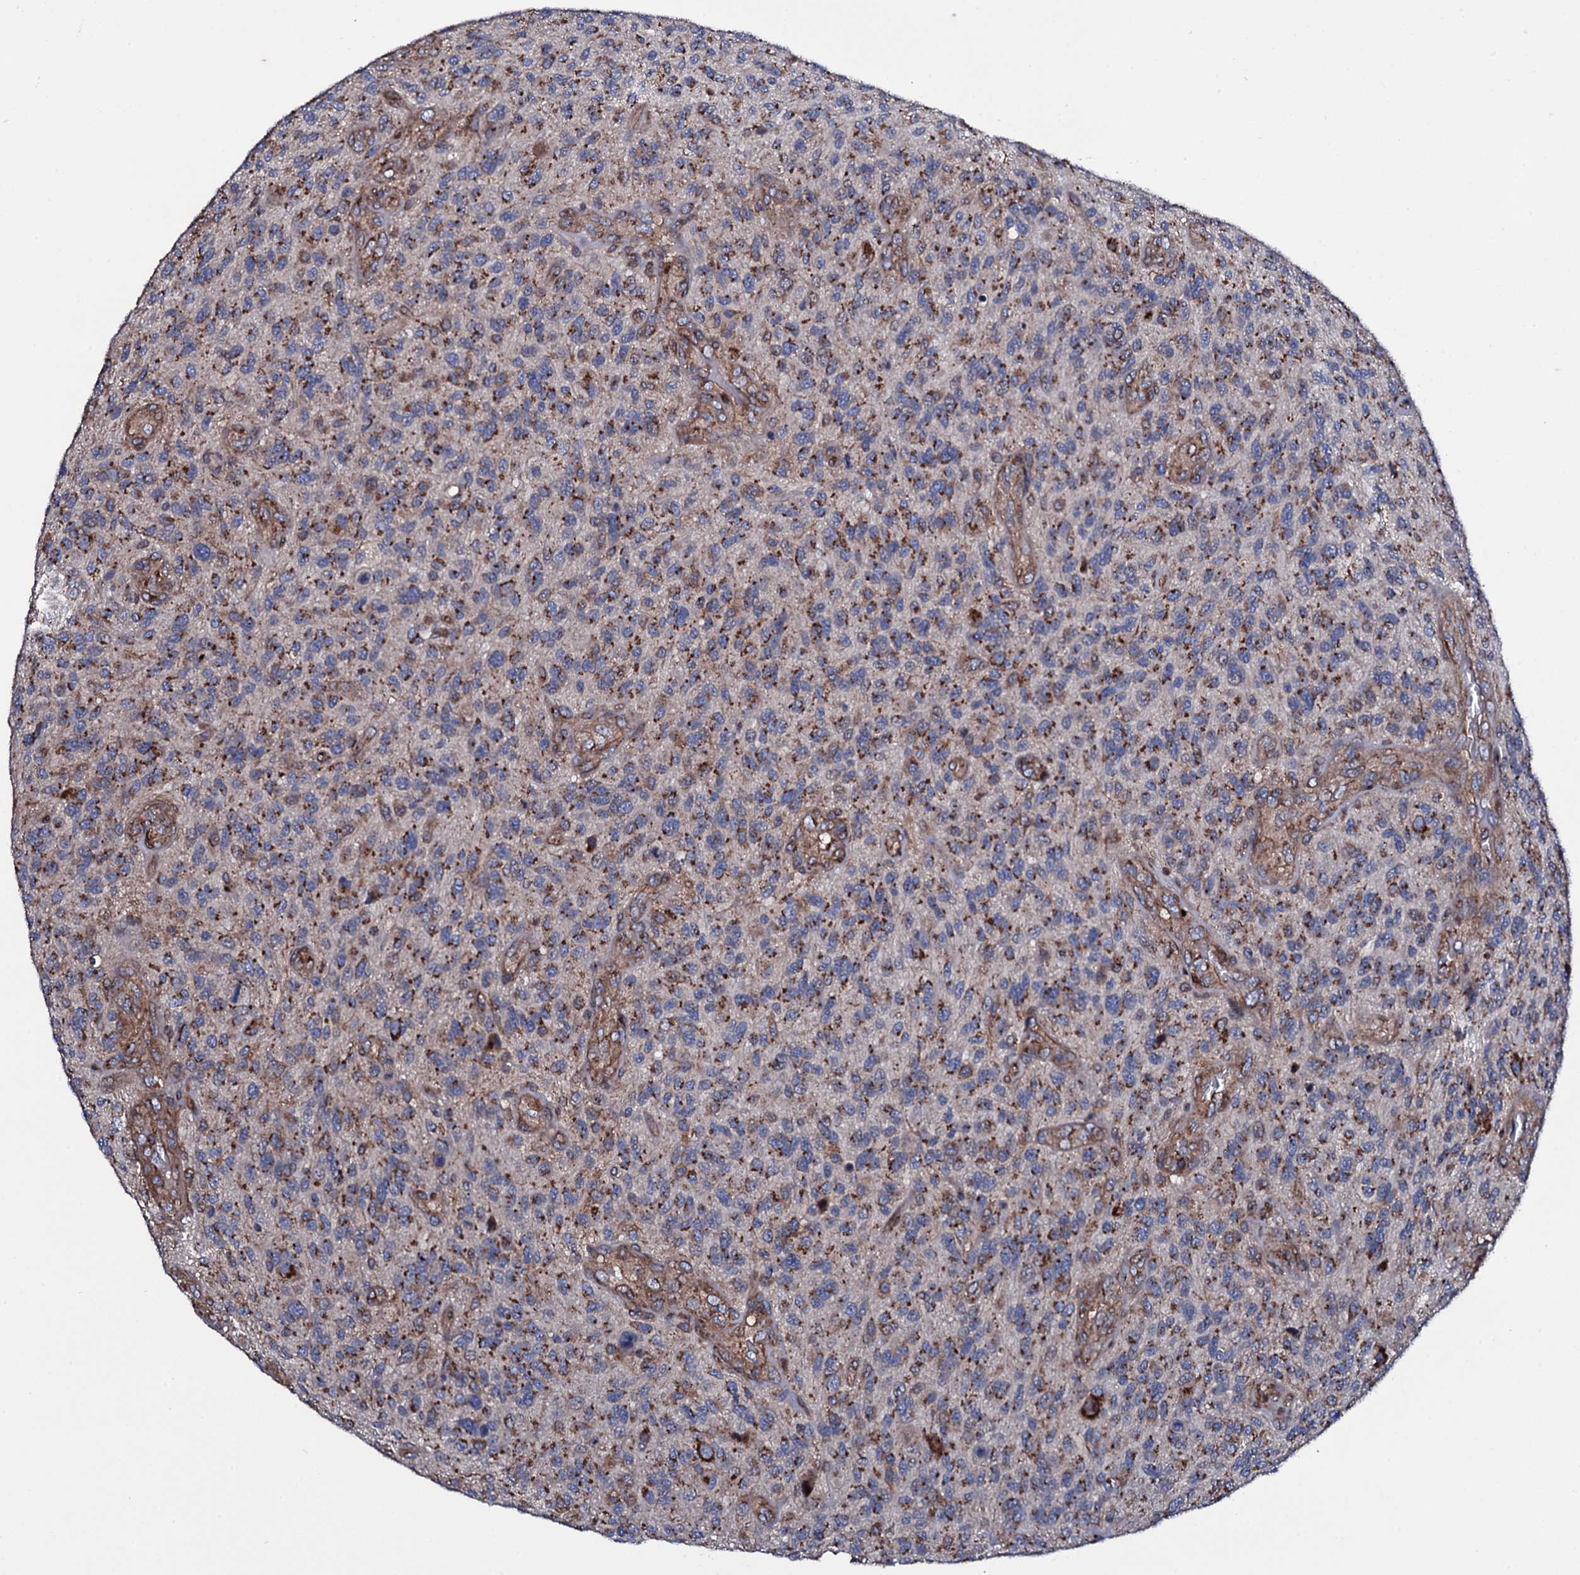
{"staining": {"intensity": "strong", "quantity": "25%-75%", "location": "cytoplasmic/membranous"}, "tissue": "glioma", "cell_type": "Tumor cells", "image_type": "cancer", "snomed": [{"axis": "morphology", "description": "Glioma, malignant, High grade"}, {"axis": "topography", "description": "Brain"}], "caption": "Glioma was stained to show a protein in brown. There is high levels of strong cytoplasmic/membranous expression in about 25%-75% of tumor cells.", "gene": "PLET1", "patient": {"sex": "male", "age": 47}}